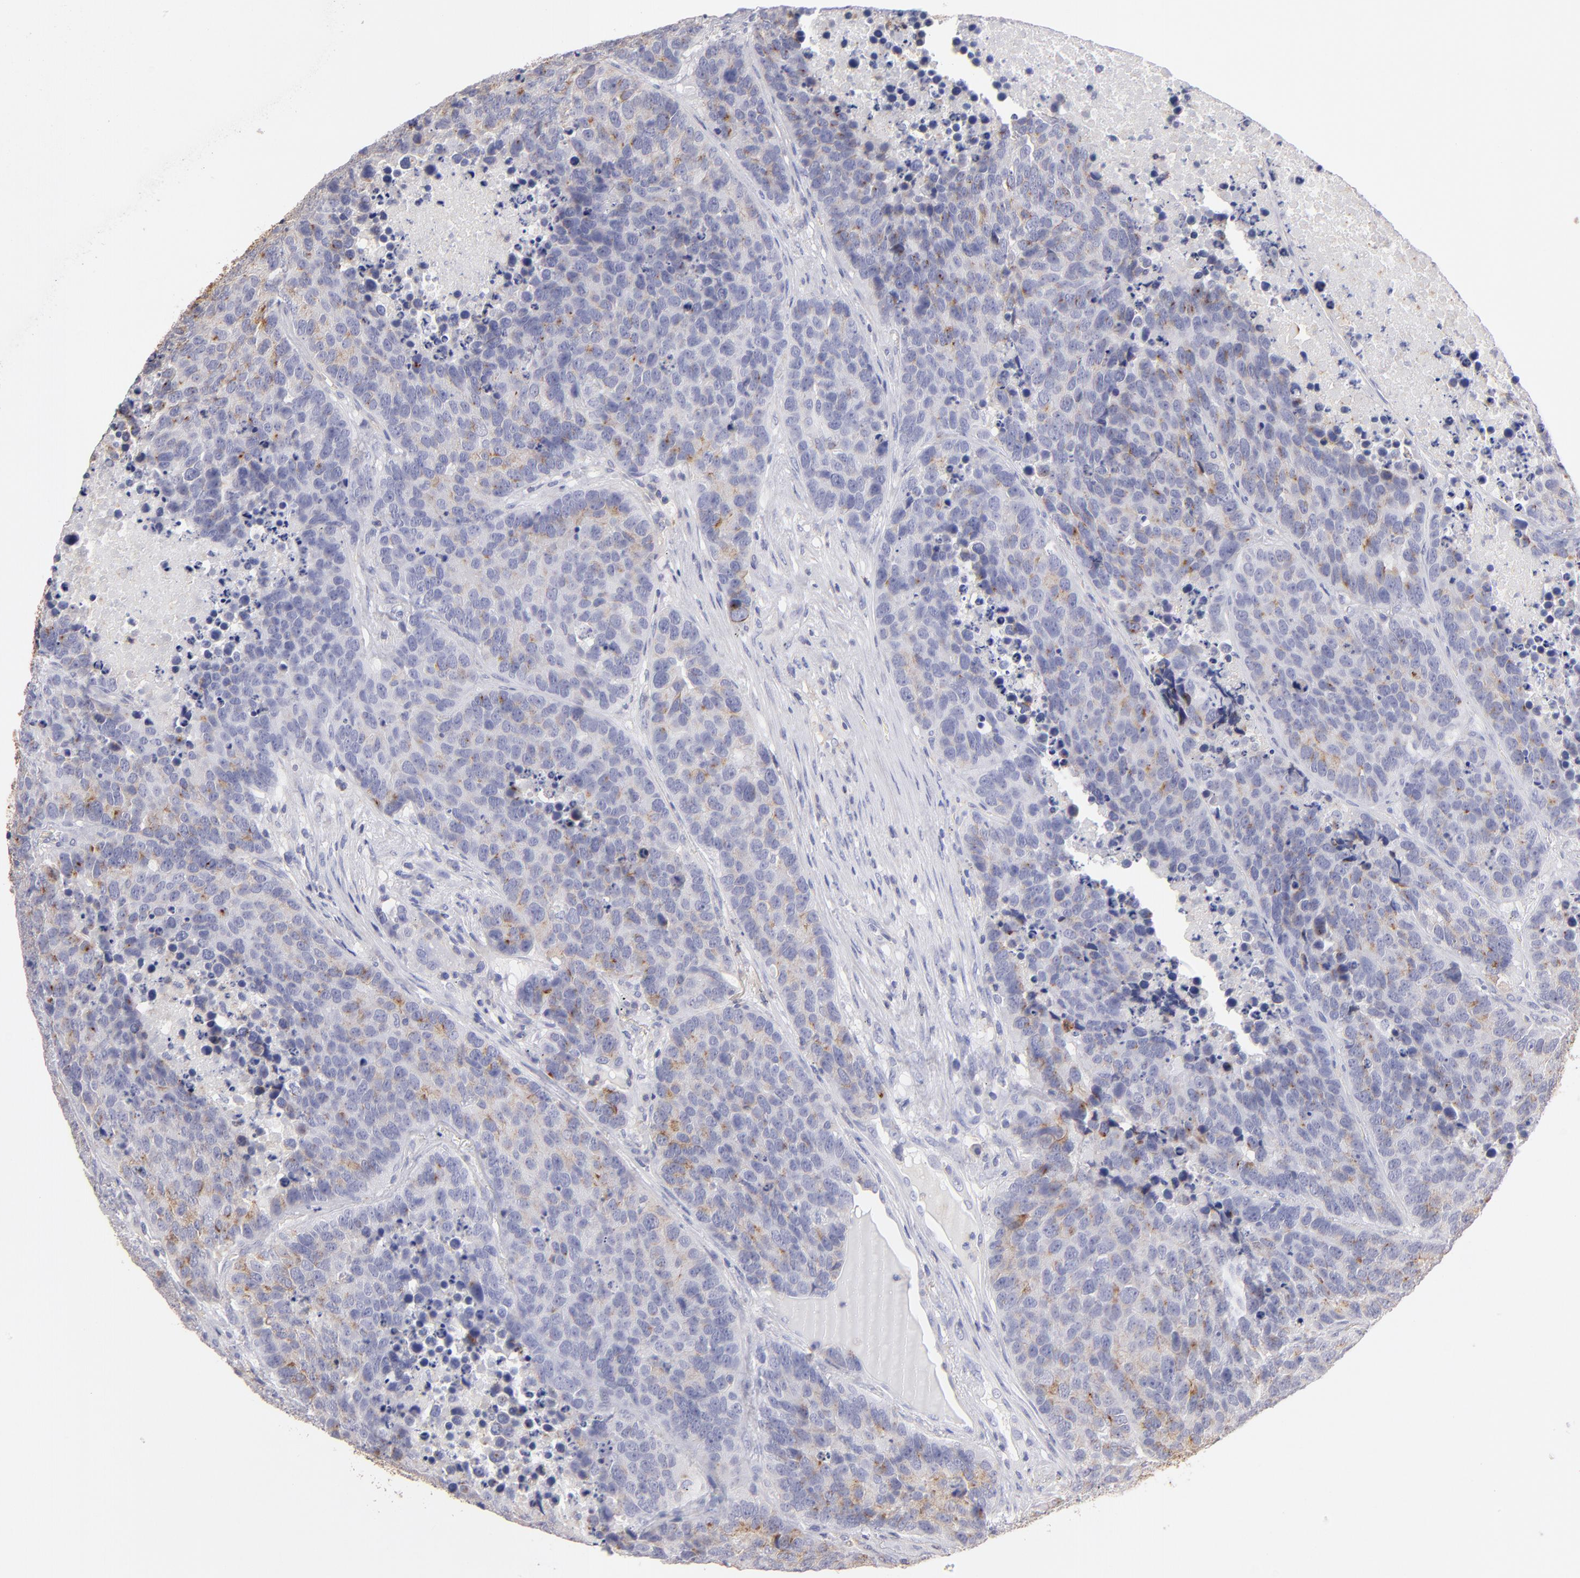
{"staining": {"intensity": "negative", "quantity": "none", "location": "none"}, "tissue": "carcinoid", "cell_type": "Tumor cells", "image_type": "cancer", "snomed": [{"axis": "morphology", "description": "Carcinoid, malignant, NOS"}, {"axis": "topography", "description": "Lung"}], "caption": "Immunohistochemistry (IHC) histopathology image of carcinoid stained for a protein (brown), which shows no positivity in tumor cells.", "gene": "ABCB1", "patient": {"sex": "male", "age": 60}}